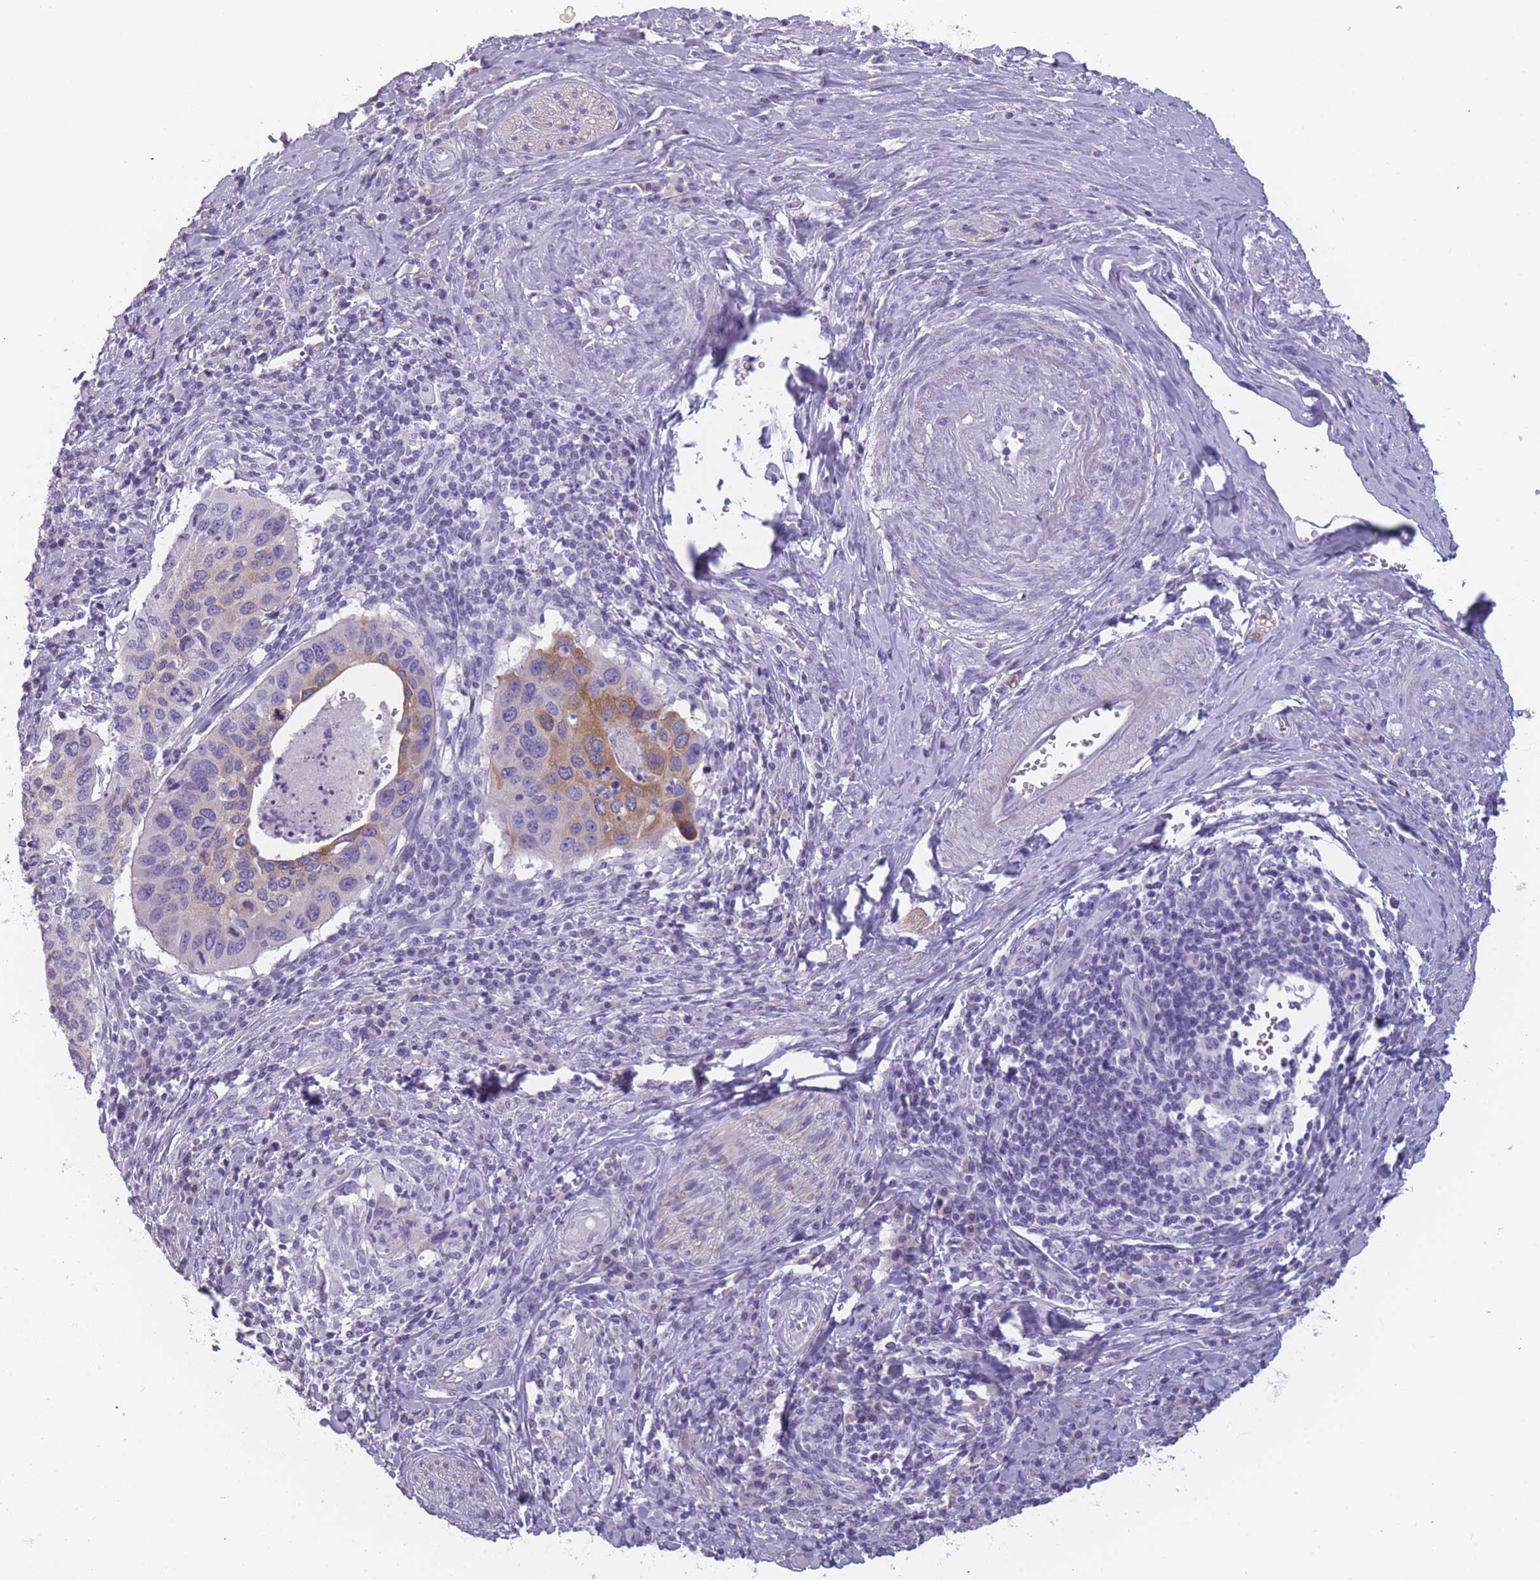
{"staining": {"intensity": "moderate", "quantity": "<25%", "location": "cytoplasmic/membranous"}, "tissue": "cervical cancer", "cell_type": "Tumor cells", "image_type": "cancer", "snomed": [{"axis": "morphology", "description": "Squamous cell carcinoma, NOS"}, {"axis": "topography", "description": "Cervix"}], "caption": "Cervical squamous cell carcinoma stained with DAB immunohistochemistry (IHC) demonstrates low levels of moderate cytoplasmic/membranous staining in approximately <25% of tumor cells. Nuclei are stained in blue.", "gene": "PPFIA3", "patient": {"sex": "female", "age": 38}}